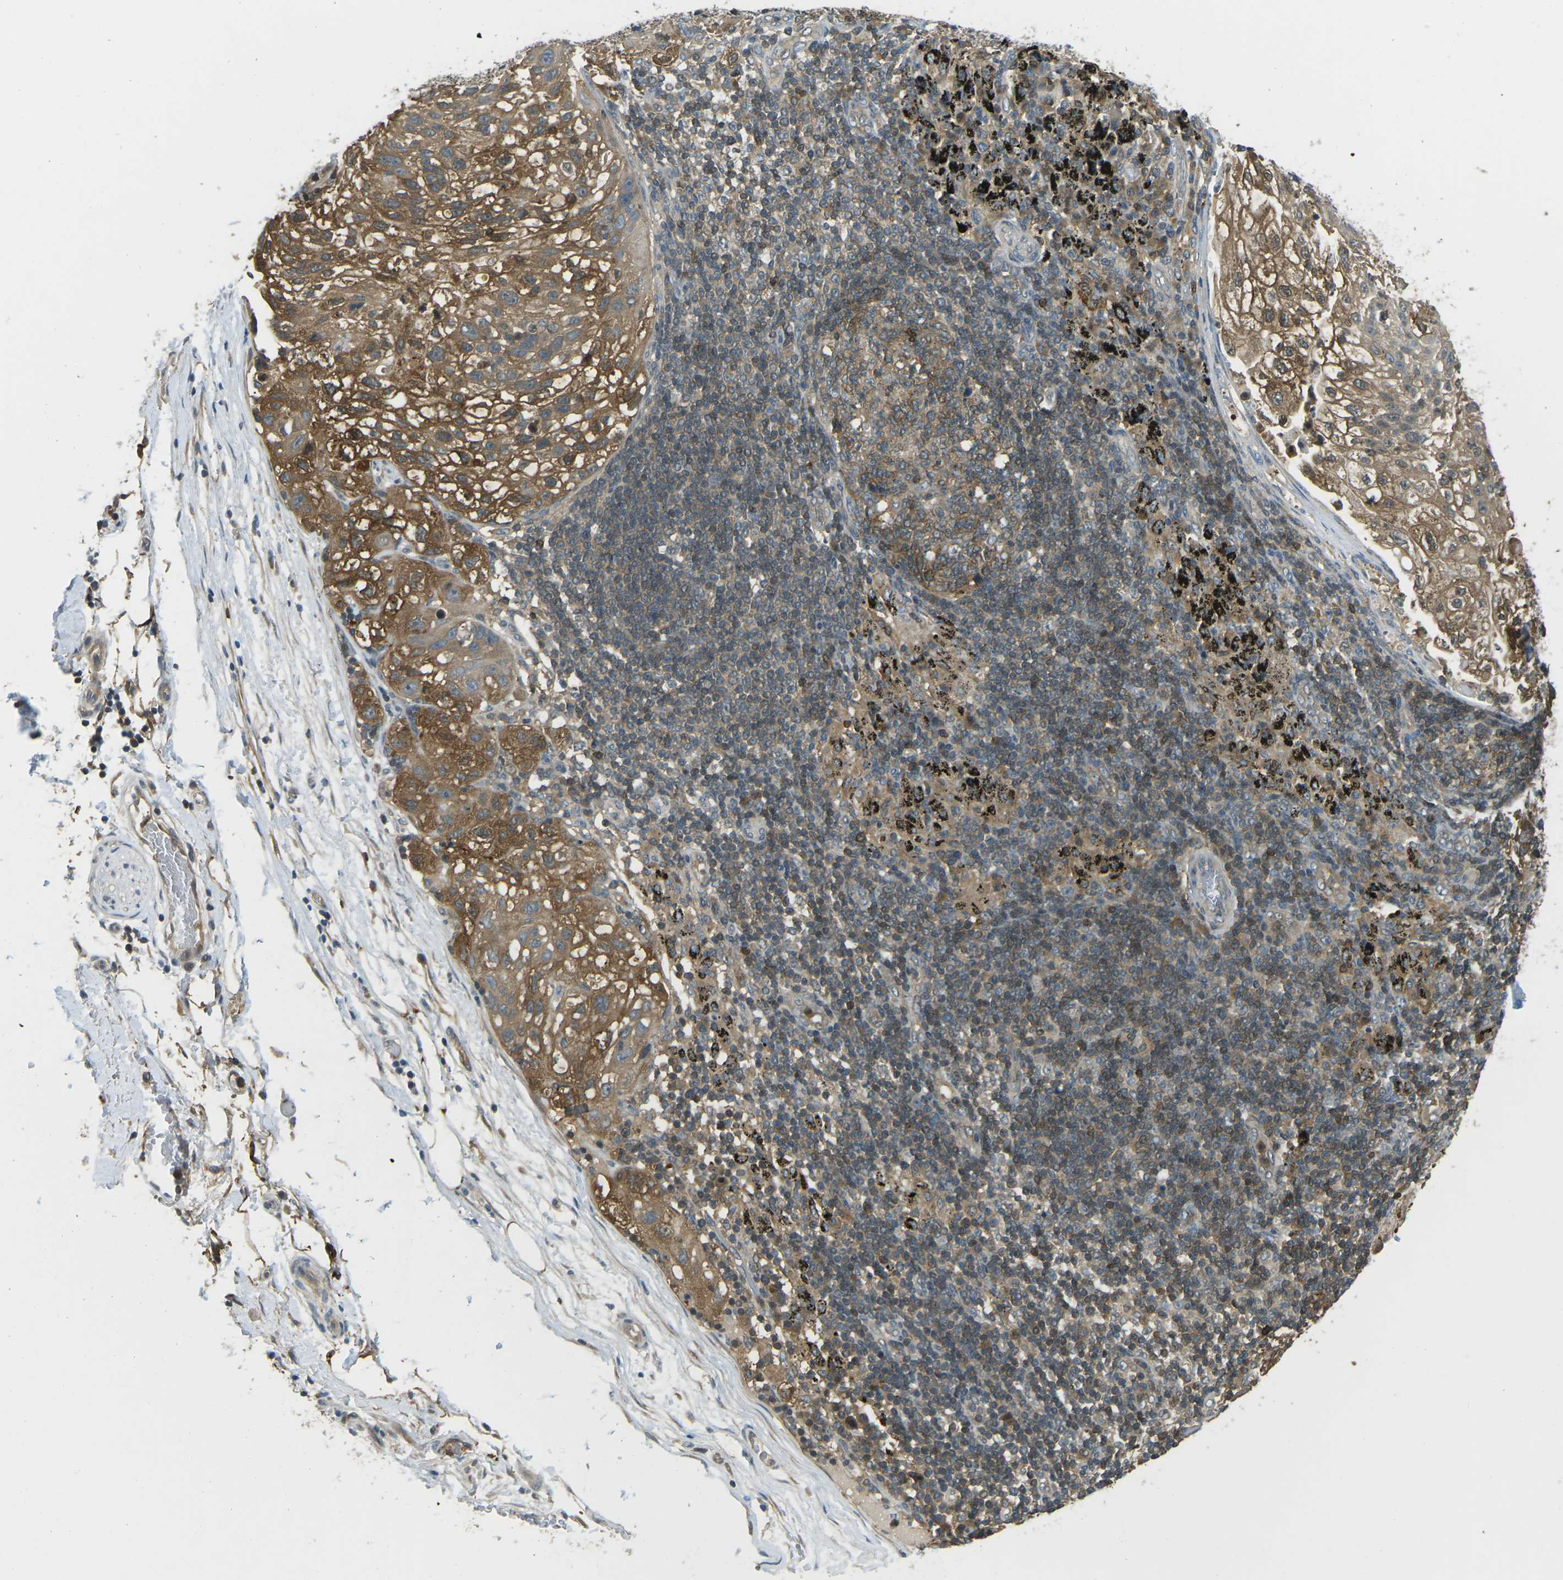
{"staining": {"intensity": "moderate", "quantity": ">75%", "location": "cytoplasmic/membranous"}, "tissue": "lung cancer", "cell_type": "Tumor cells", "image_type": "cancer", "snomed": [{"axis": "morphology", "description": "Inflammation, NOS"}, {"axis": "morphology", "description": "Squamous cell carcinoma, NOS"}, {"axis": "topography", "description": "Lymph node"}, {"axis": "topography", "description": "Soft tissue"}, {"axis": "topography", "description": "Lung"}], "caption": "Moderate cytoplasmic/membranous expression is seen in approximately >75% of tumor cells in lung cancer. The protein is shown in brown color, while the nuclei are stained blue.", "gene": "PIEZO2", "patient": {"sex": "male", "age": 66}}